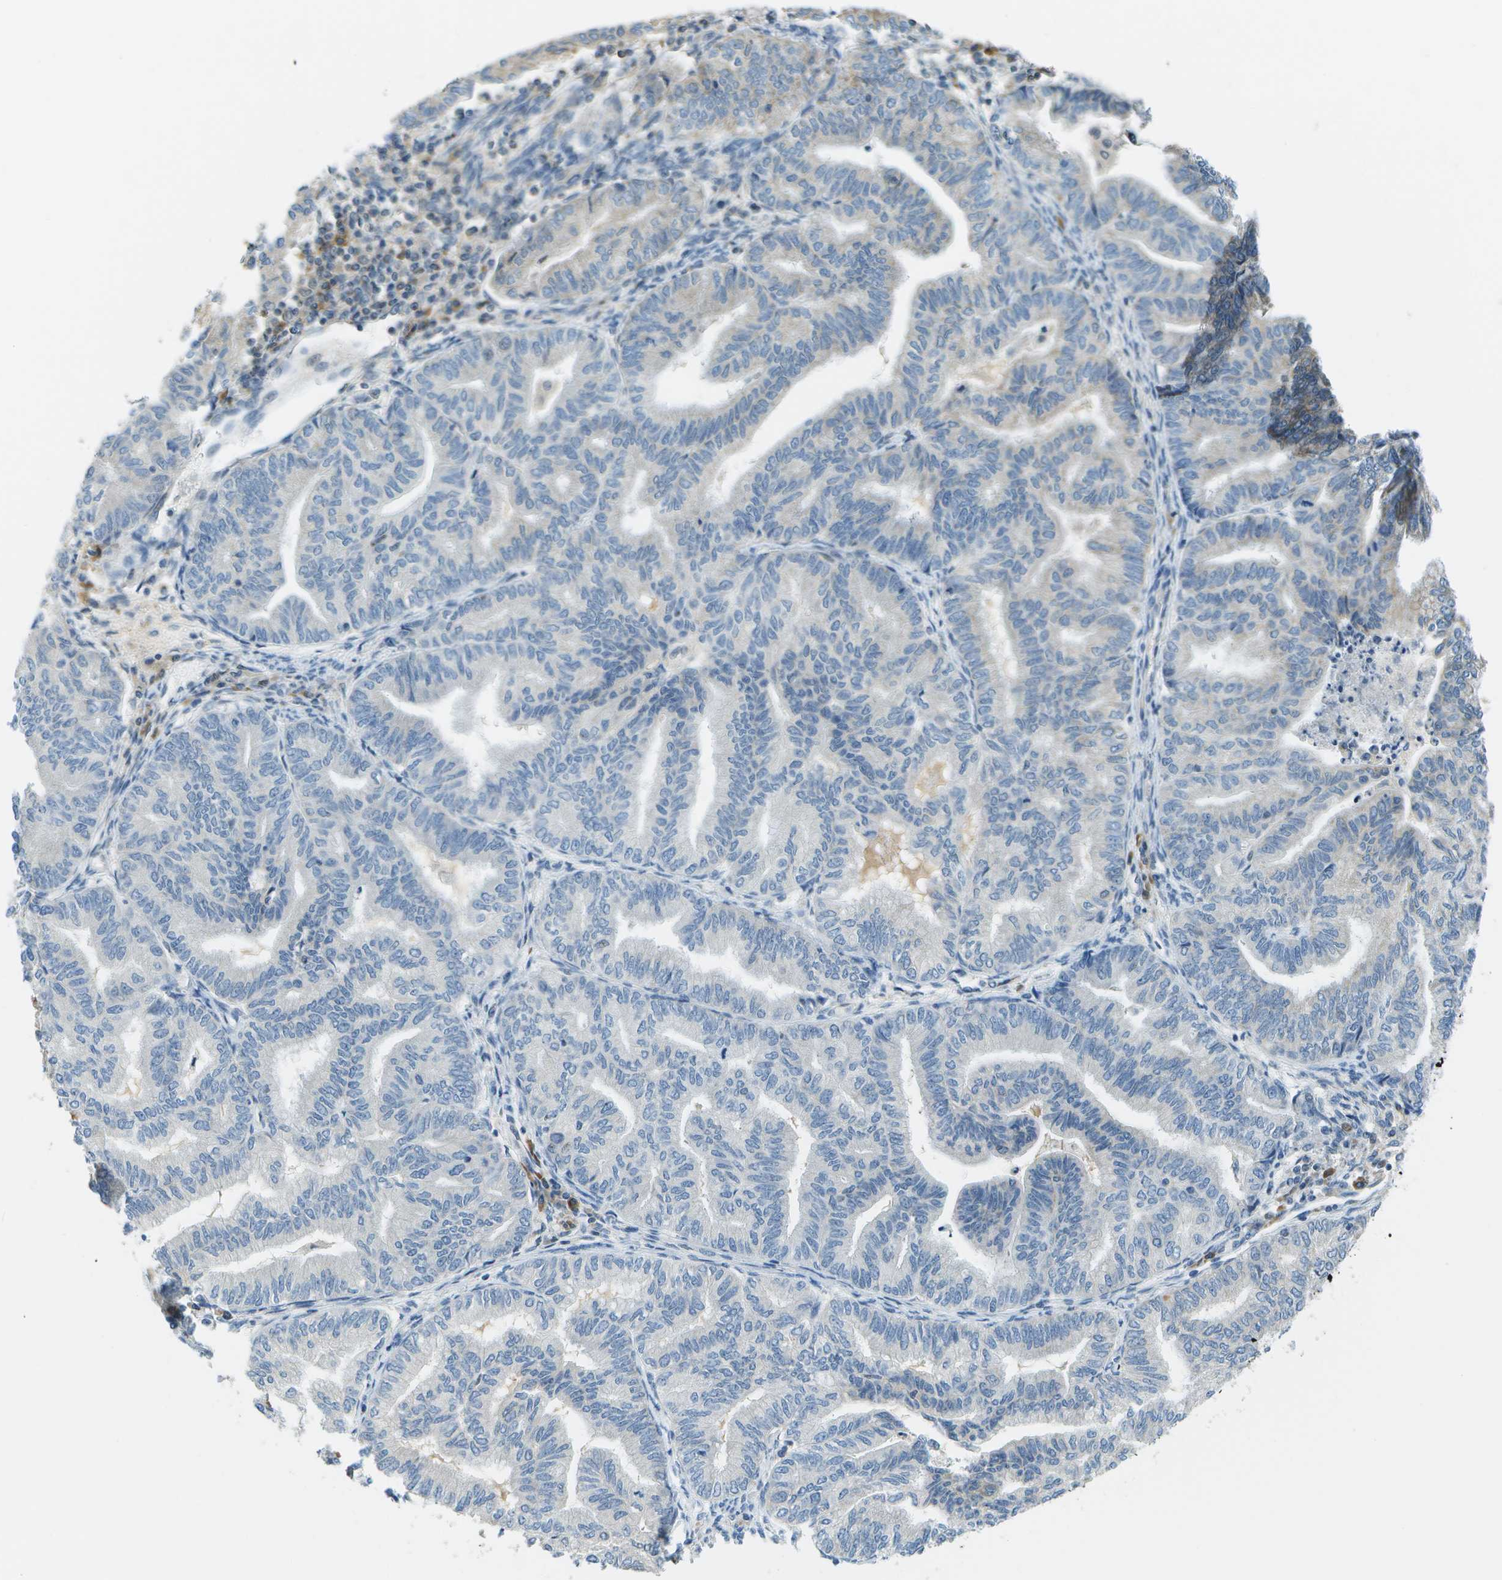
{"staining": {"intensity": "negative", "quantity": "none", "location": "none"}, "tissue": "endometrial cancer", "cell_type": "Tumor cells", "image_type": "cancer", "snomed": [{"axis": "morphology", "description": "Adenocarcinoma, NOS"}, {"axis": "topography", "description": "Endometrium"}], "caption": "An immunohistochemistry histopathology image of endometrial cancer is shown. There is no staining in tumor cells of endometrial cancer.", "gene": "PTGIS", "patient": {"sex": "female", "age": 79}}